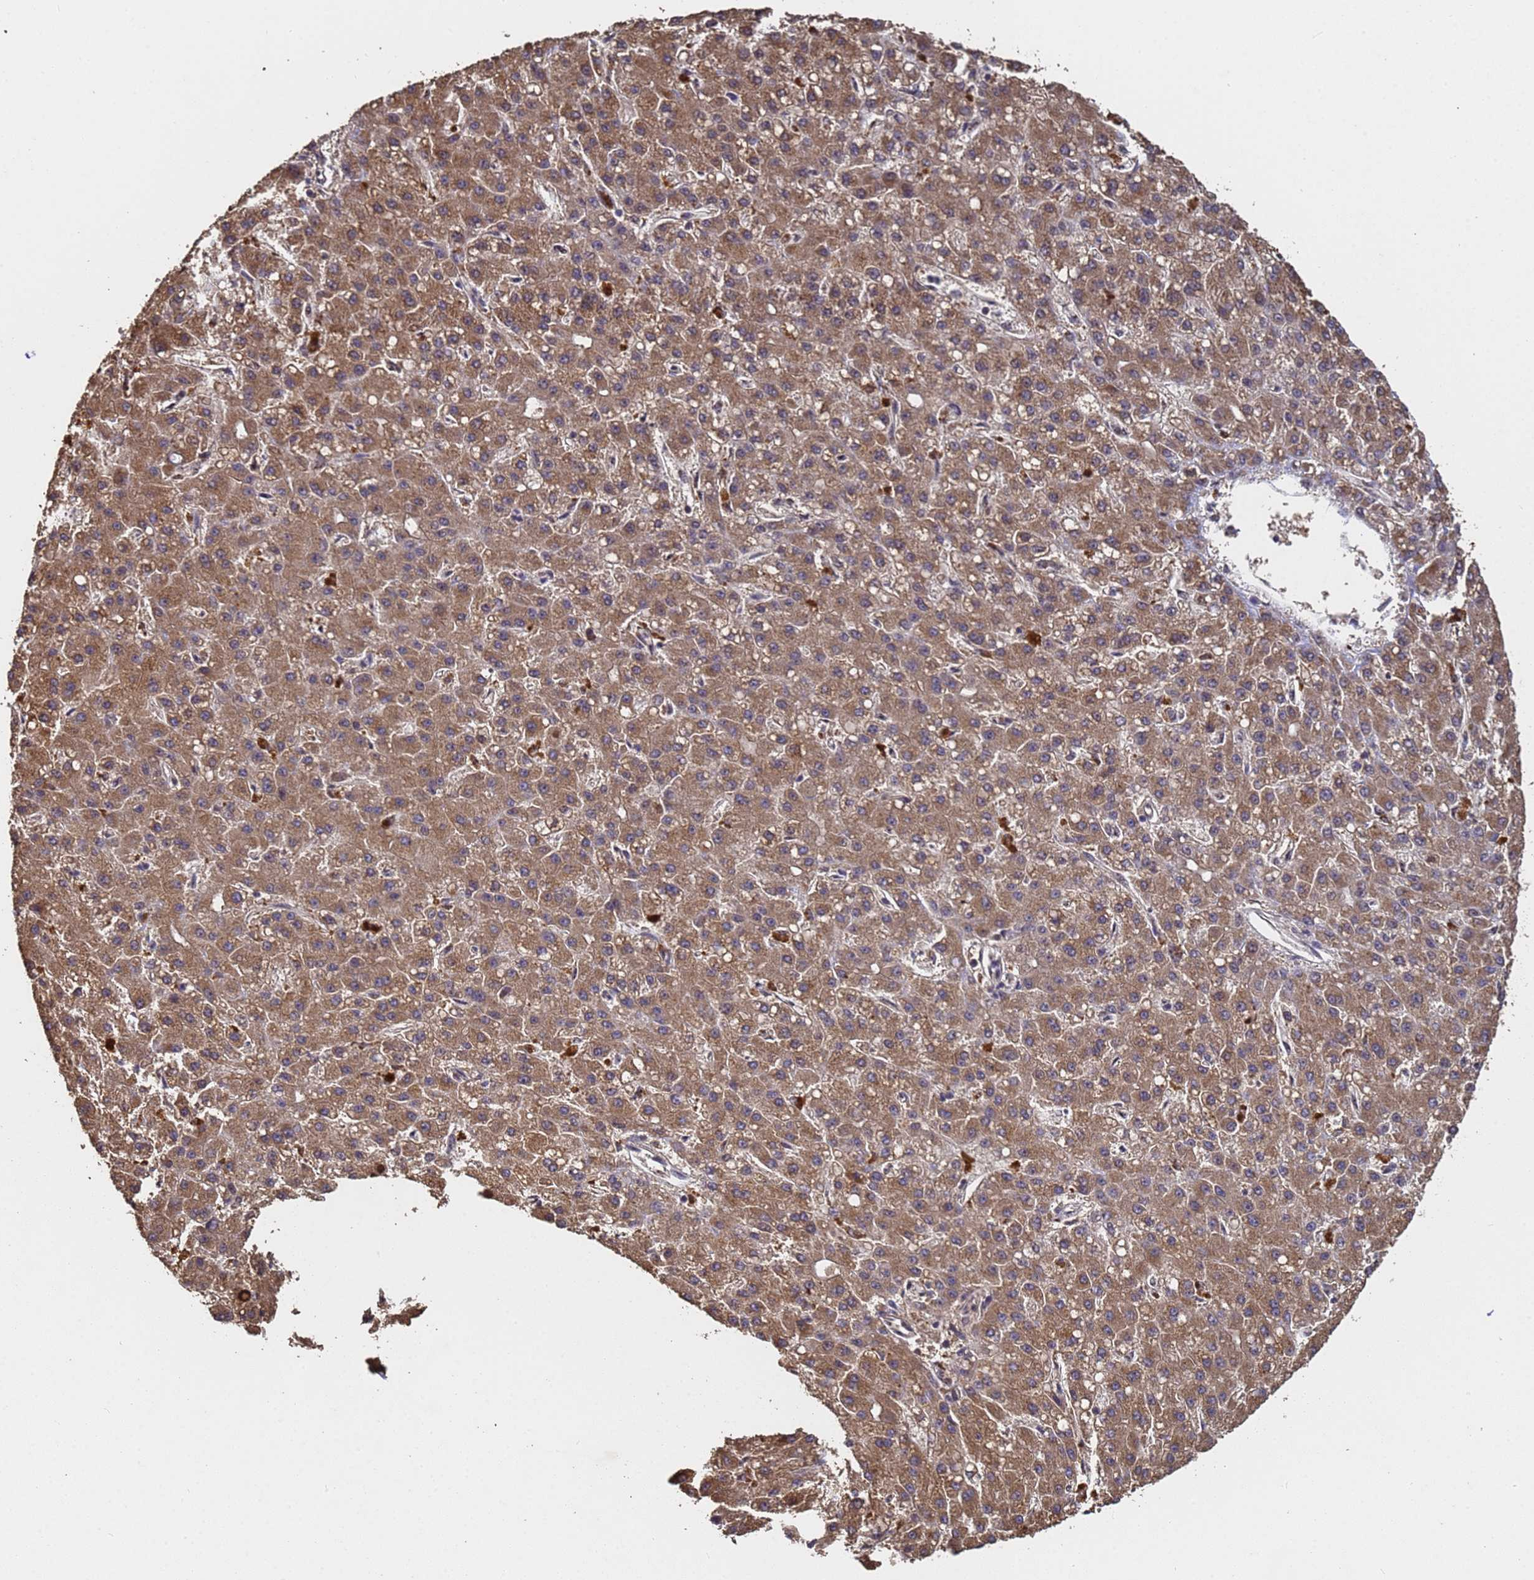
{"staining": {"intensity": "moderate", "quantity": ">75%", "location": "cytoplasmic/membranous"}, "tissue": "liver cancer", "cell_type": "Tumor cells", "image_type": "cancer", "snomed": [{"axis": "morphology", "description": "Carcinoma, Hepatocellular, NOS"}, {"axis": "topography", "description": "Liver"}], "caption": "DAB (3,3'-diaminobenzidine) immunohistochemical staining of liver hepatocellular carcinoma reveals moderate cytoplasmic/membranous protein staining in approximately >75% of tumor cells. Using DAB (brown) and hematoxylin (blue) stains, captured at high magnification using brightfield microscopy.", "gene": "SECISBP2", "patient": {"sex": "male", "age": 67}}